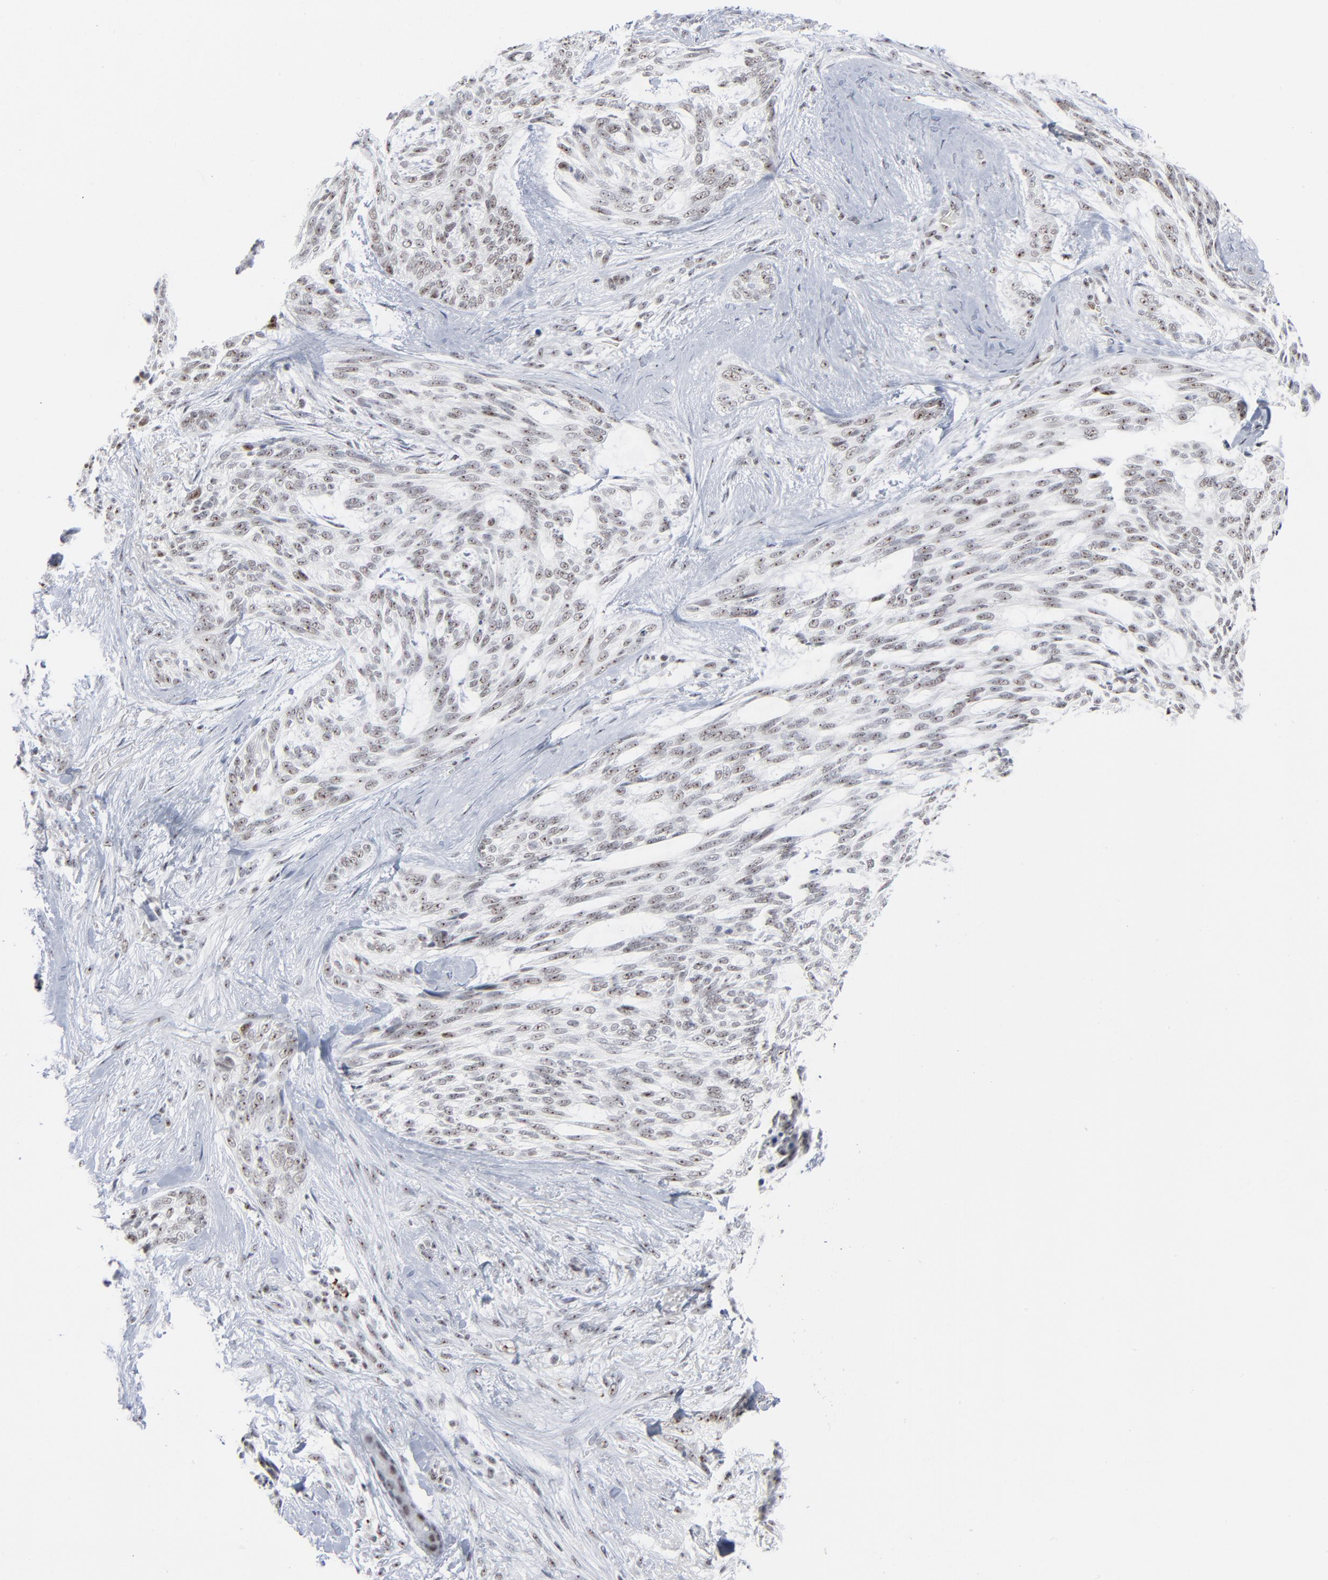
{"staining": {"intensity": "weak", "quantity": ">75%", "location": "nuclear"}, "tissue": "skin cancer", "cell_type": "Tumor cells", "image_type": "cancer", "snomed": [{"axis": "morphology", "description": "Normal tissue, NOS"}, {"axis": "morphology", "description": "Basal cell carcinoma"}, {"axis": "topography", "description": "Skin"}], "caption": "IHC (DAB (3,3'-diaminobenzidine)) staining of human basal cell carcinoma (skin) displays weak nuclear protein staining in approximately >75% of tumor cells.", "gene": "MPHOSPH6", "patient": {"sex": "female", "age": 71}}